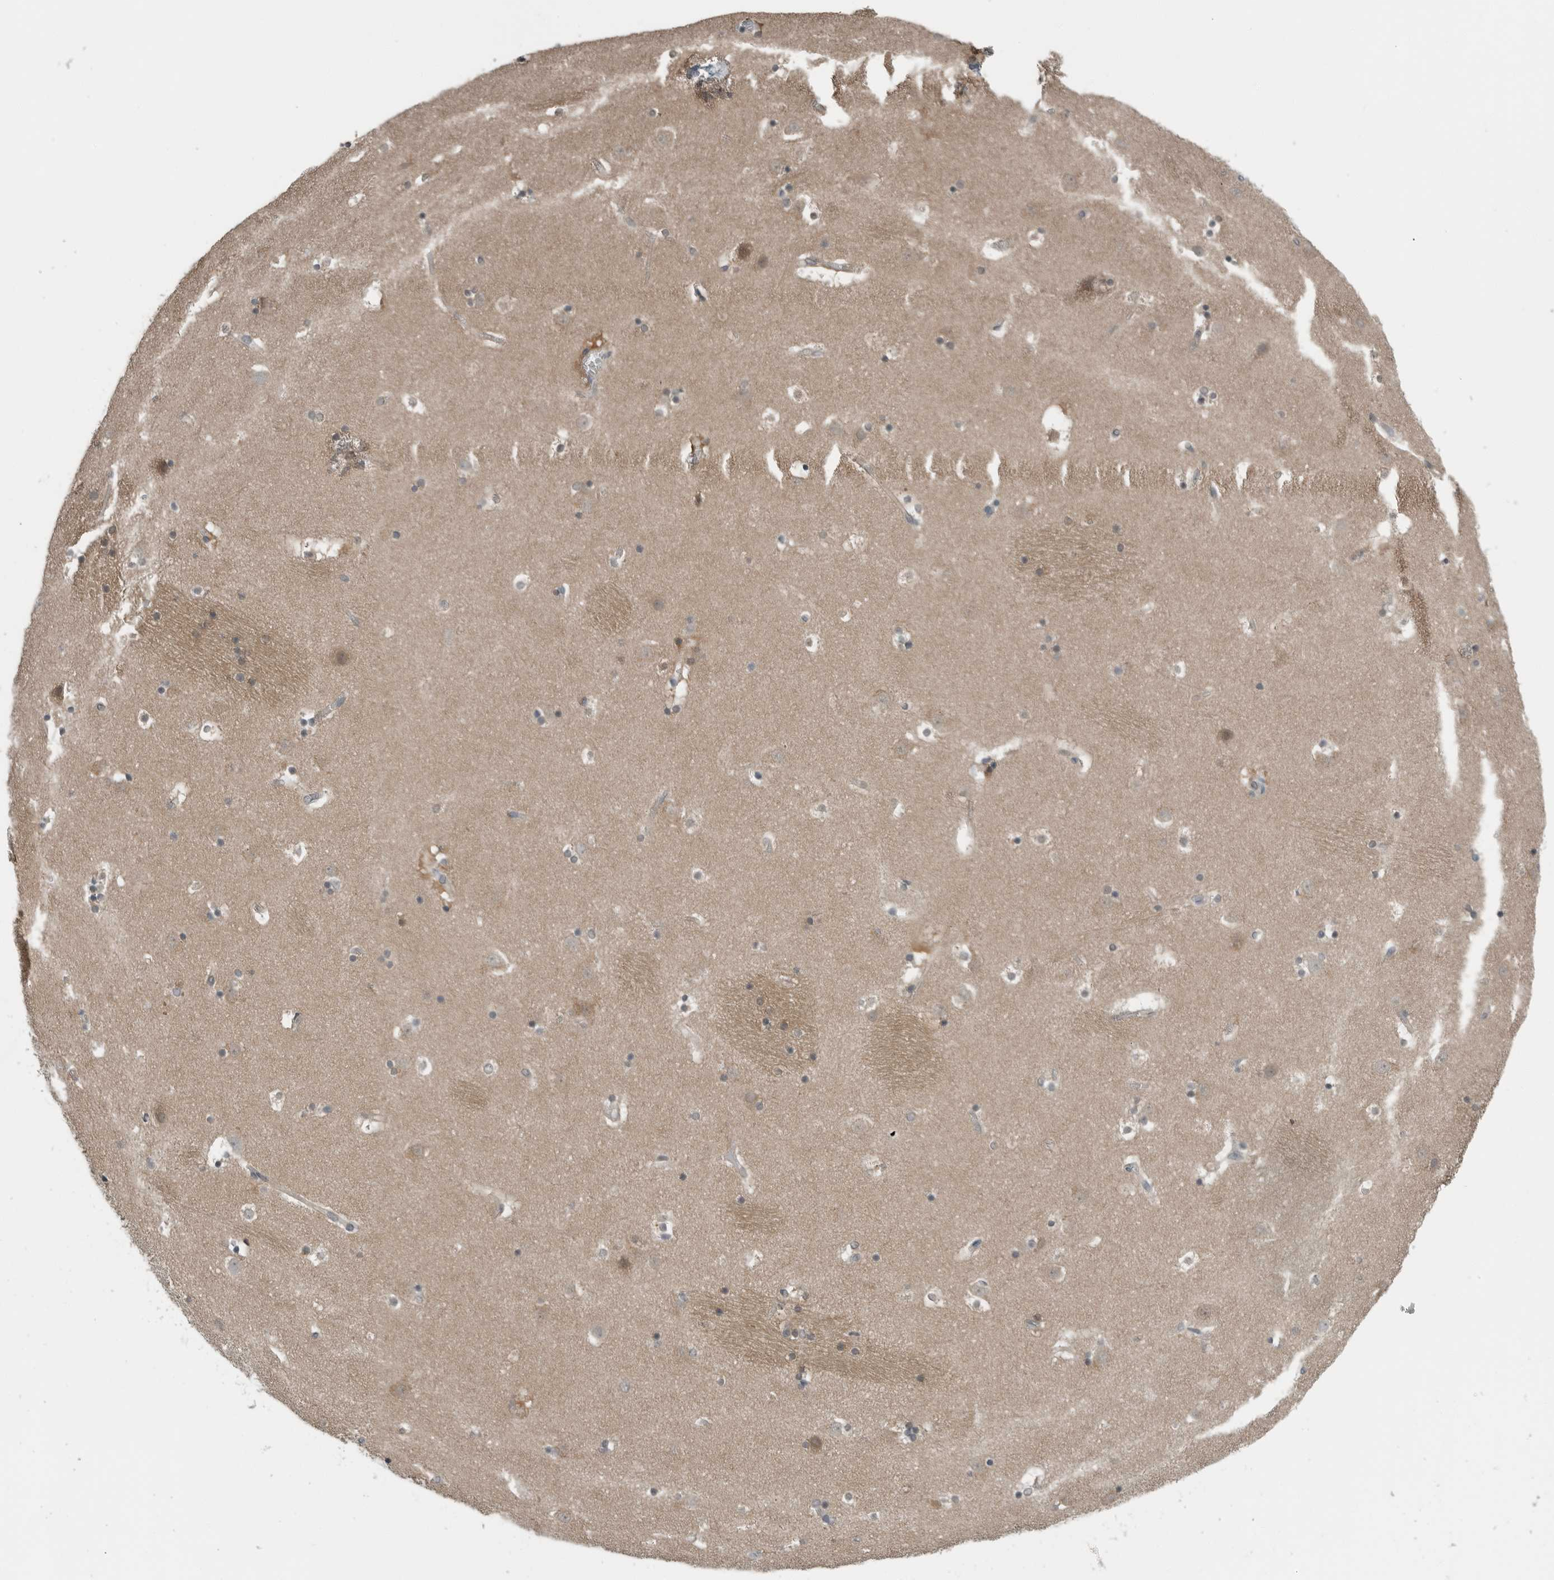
{"staining": {"intensity": "moderate", "quantity": "<25%", "location": "cytoplasmic/membranous"}, "tissue": "caudate", "cell_type": "Glial cells", "image_type": "normal", "snomed": [{"axis": "morphology", "description": "Normal tissue, NOS"}, {"axis": "topography", "description": "Lateral ventricle wall"}], "caption": "The photomicrograph shows immunohistochemical staining of normal caudate. There is moderate cytoplasmic/membranous positivity is appreciated in about <25% of glial cells.", "gene": "ENSG00000286112", "patient": {"sex": "male", "age": 45}}